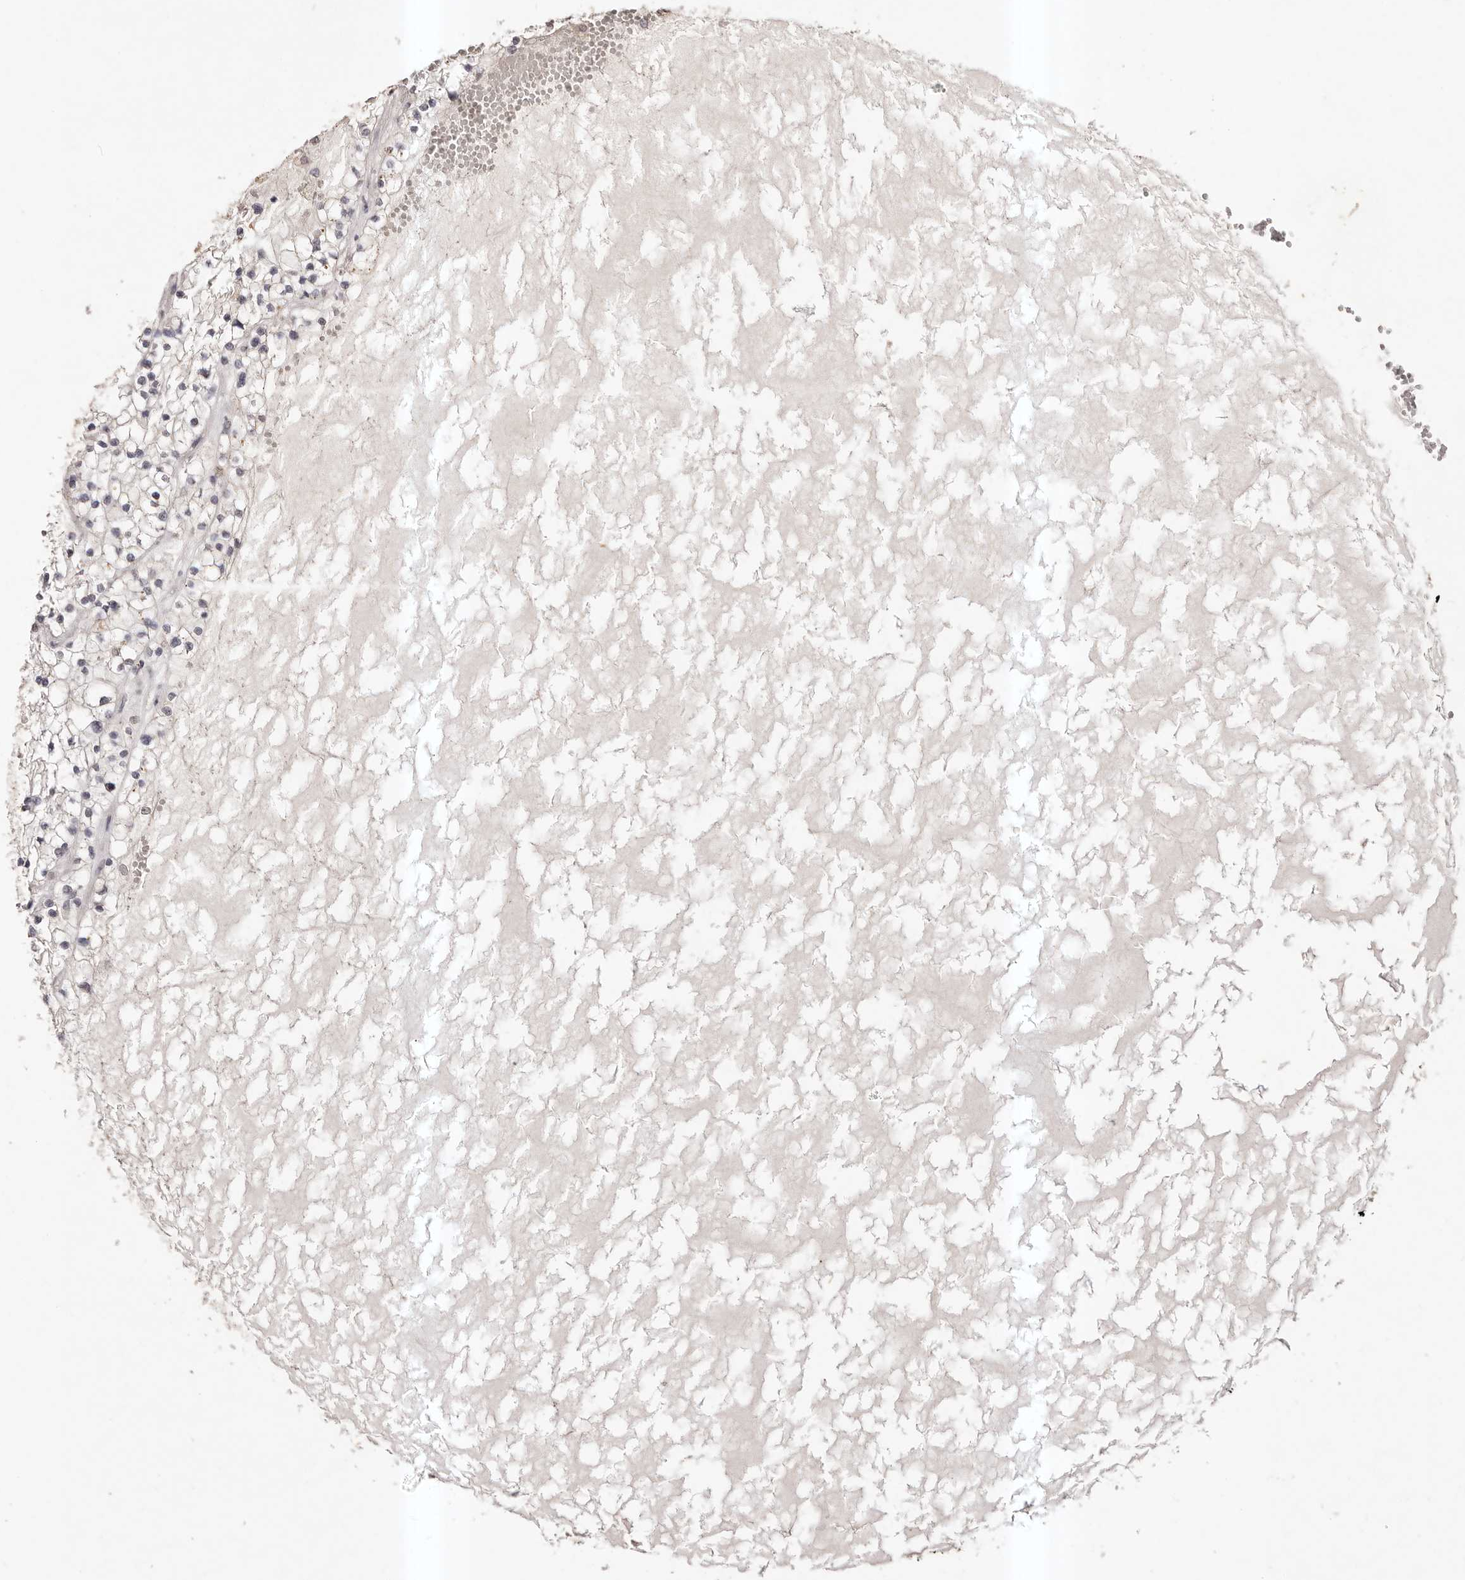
{"staining": {"intensity": "negative", "quantity": "none", "location": "none"}, "tissue": "renal cancer", "cell_type": "Tumor cells", "image_type": "cancer", "snomed": [{"axis": "morphology", "description": "Normal tissue, NOS"}, {"axis": "morphology", "description": "Adenocarcinoma, NOS"}, {"axis": "topography", "description": "Kidney"}], "caption": "Immunohistochemistry histopathology image of renal adenocarcinoma stained for a protein (brown), which reveals no positivity in tumor cells. (DAB immunohistochemistry with hematoxylin counter stain).", "gene": "RPS6KA5", "patient": {"sex": "male", "age": 68}}